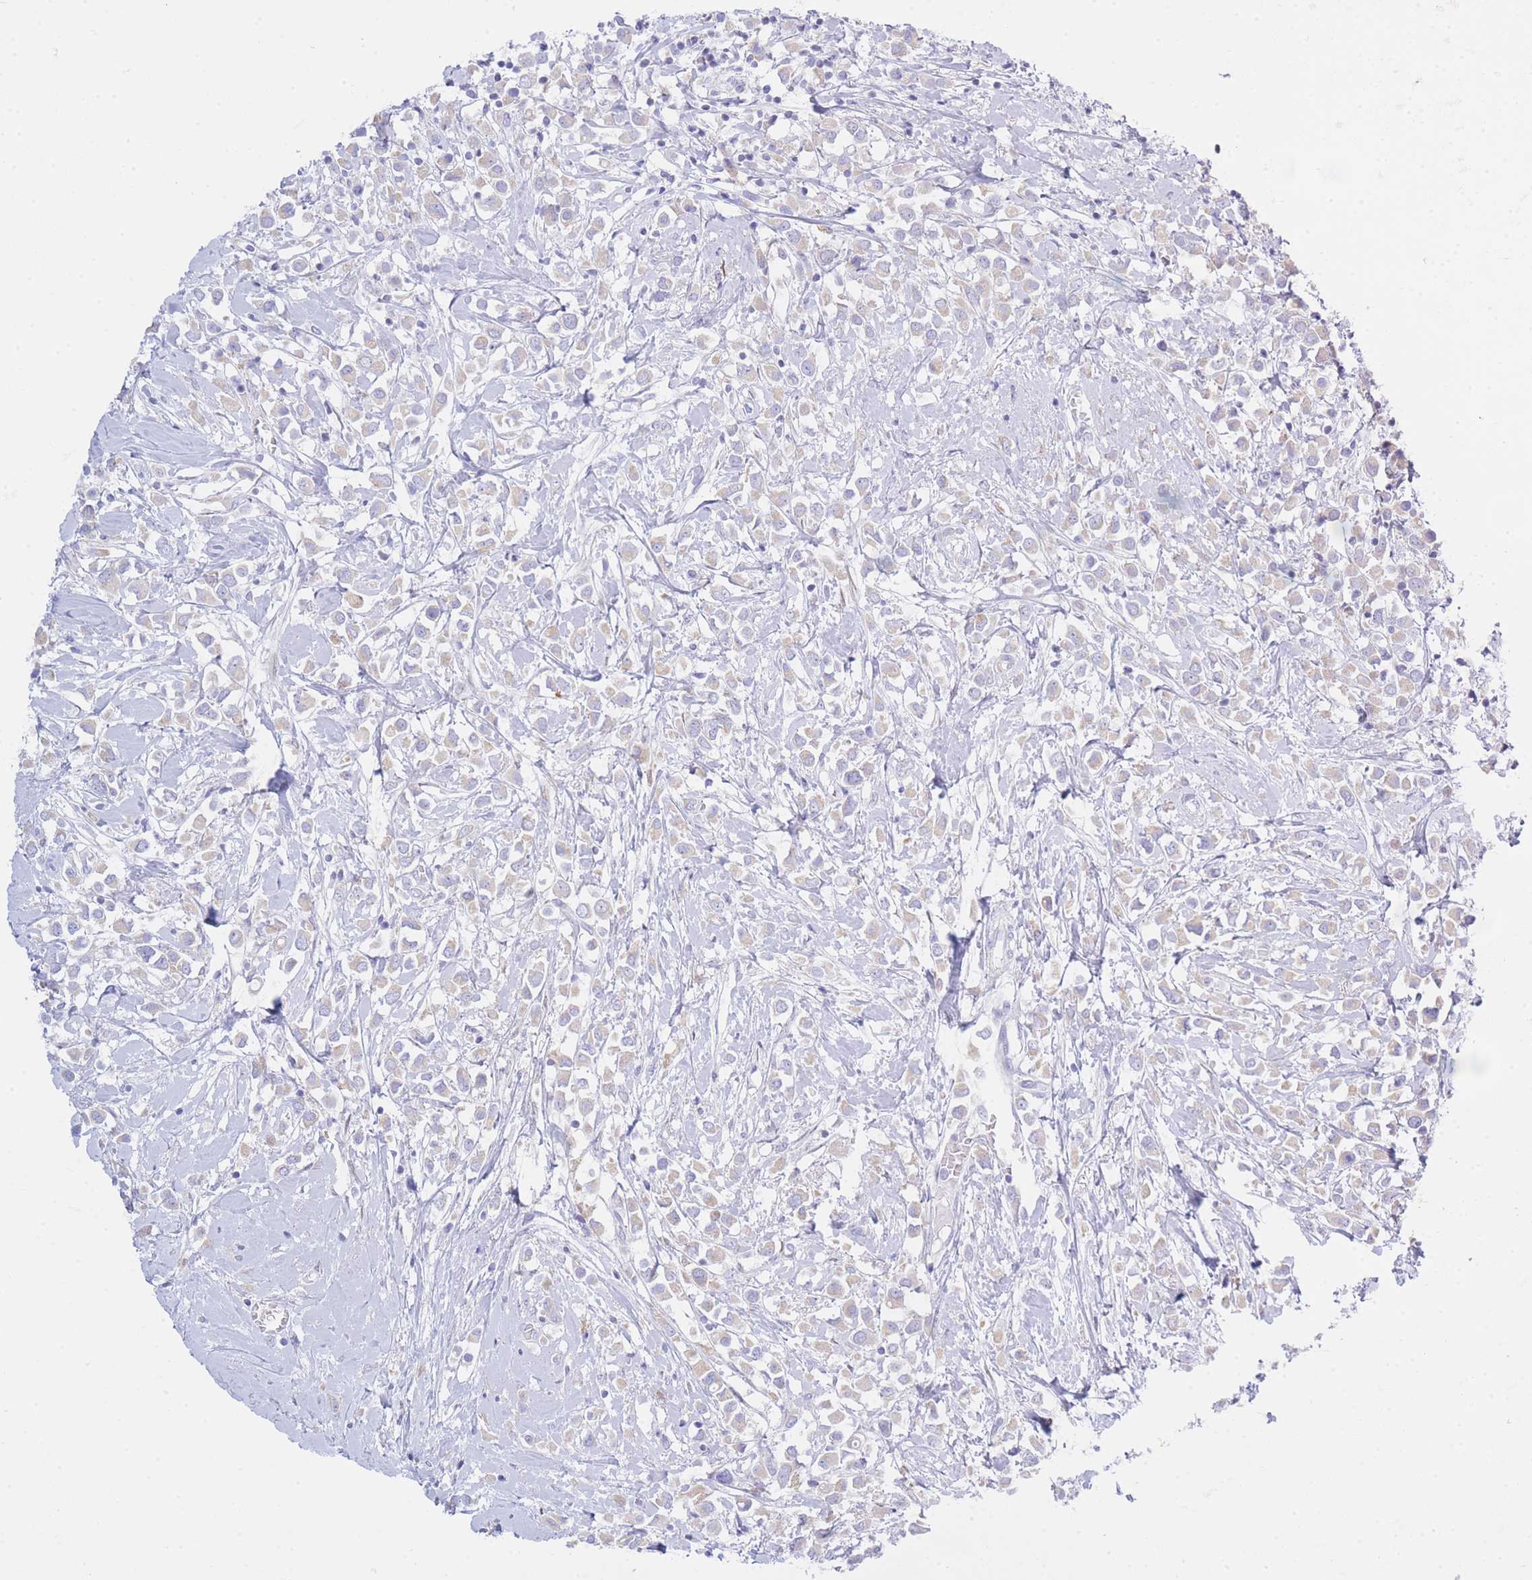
{"staining": {"intensity": "negative", "quantity": "none", "location": "none"}, "tissue": "breast cancer", "cell_type": "Tumor cells", "image_type": "cancer", "snomed": [{"axis": "morphology", "description": "Duct carcinoma"}, {"axis": "topography", "description": "Breast"}], "caption": "Tumor cells are negative for protein expression in human intraductal carcinoma (breast). Nuclei are stained in blue.", "gene": "NANP", "patient": {"sex": "female", "age": 61}}